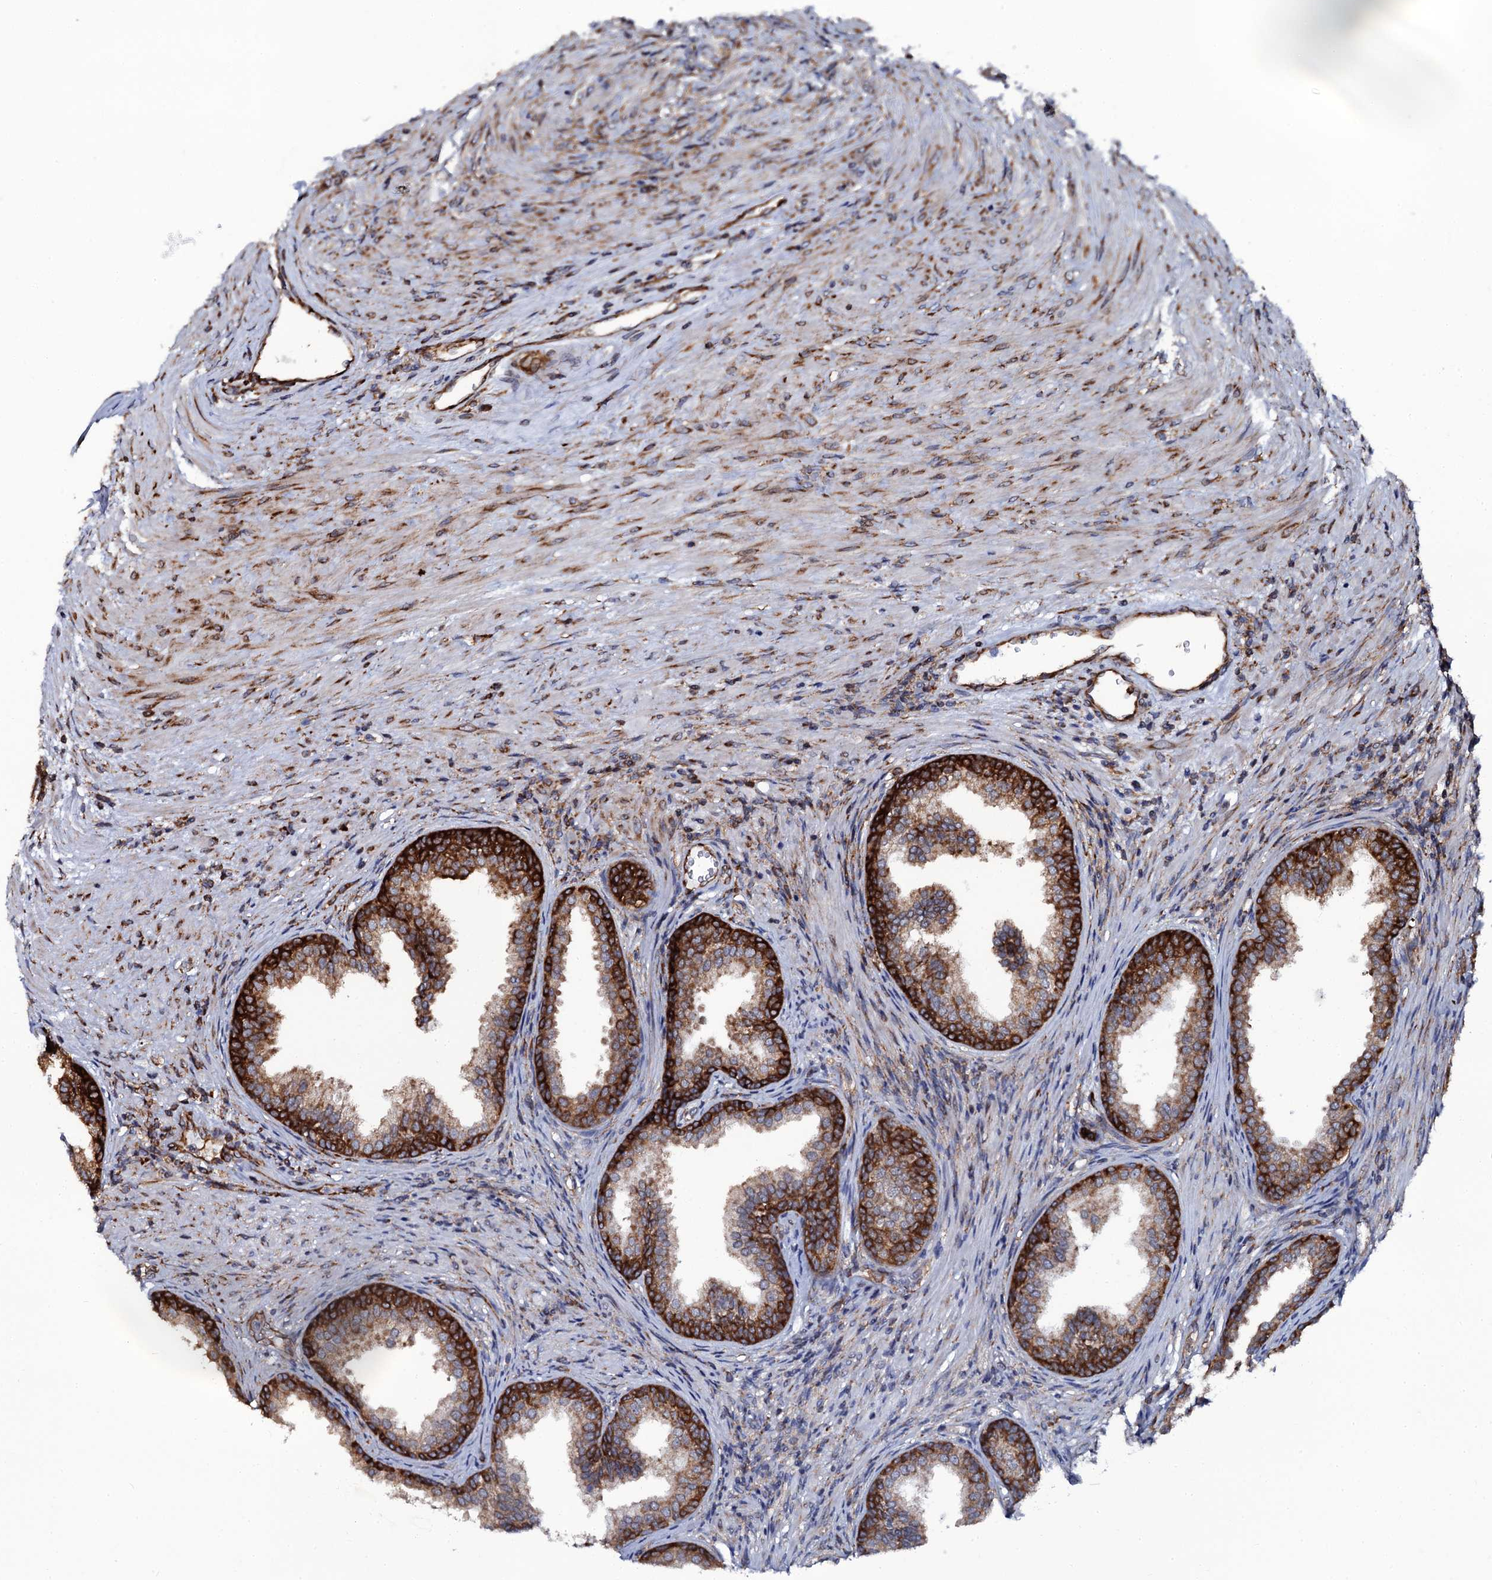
{"staining": {"intensity": "strong", "quantity": ">75%", "location": "cytoplasmic/membranous"}, "tissue": "prostate", "cell_type": "Glandular cells", "image_type": "normal", "snomed": [{"axis": "morphology", "description": "Normal tissue, NOS"}, {"axis": "topography", "description": "Prostate"}], "caption": "Human prostate stained for a protein (brown) displays strong cytoplasmic/membranous positive positivity in approximately >75% of glandular cells.", "gene": "SPTY2D1", "patient": {"sex": "male", "age": 76}}